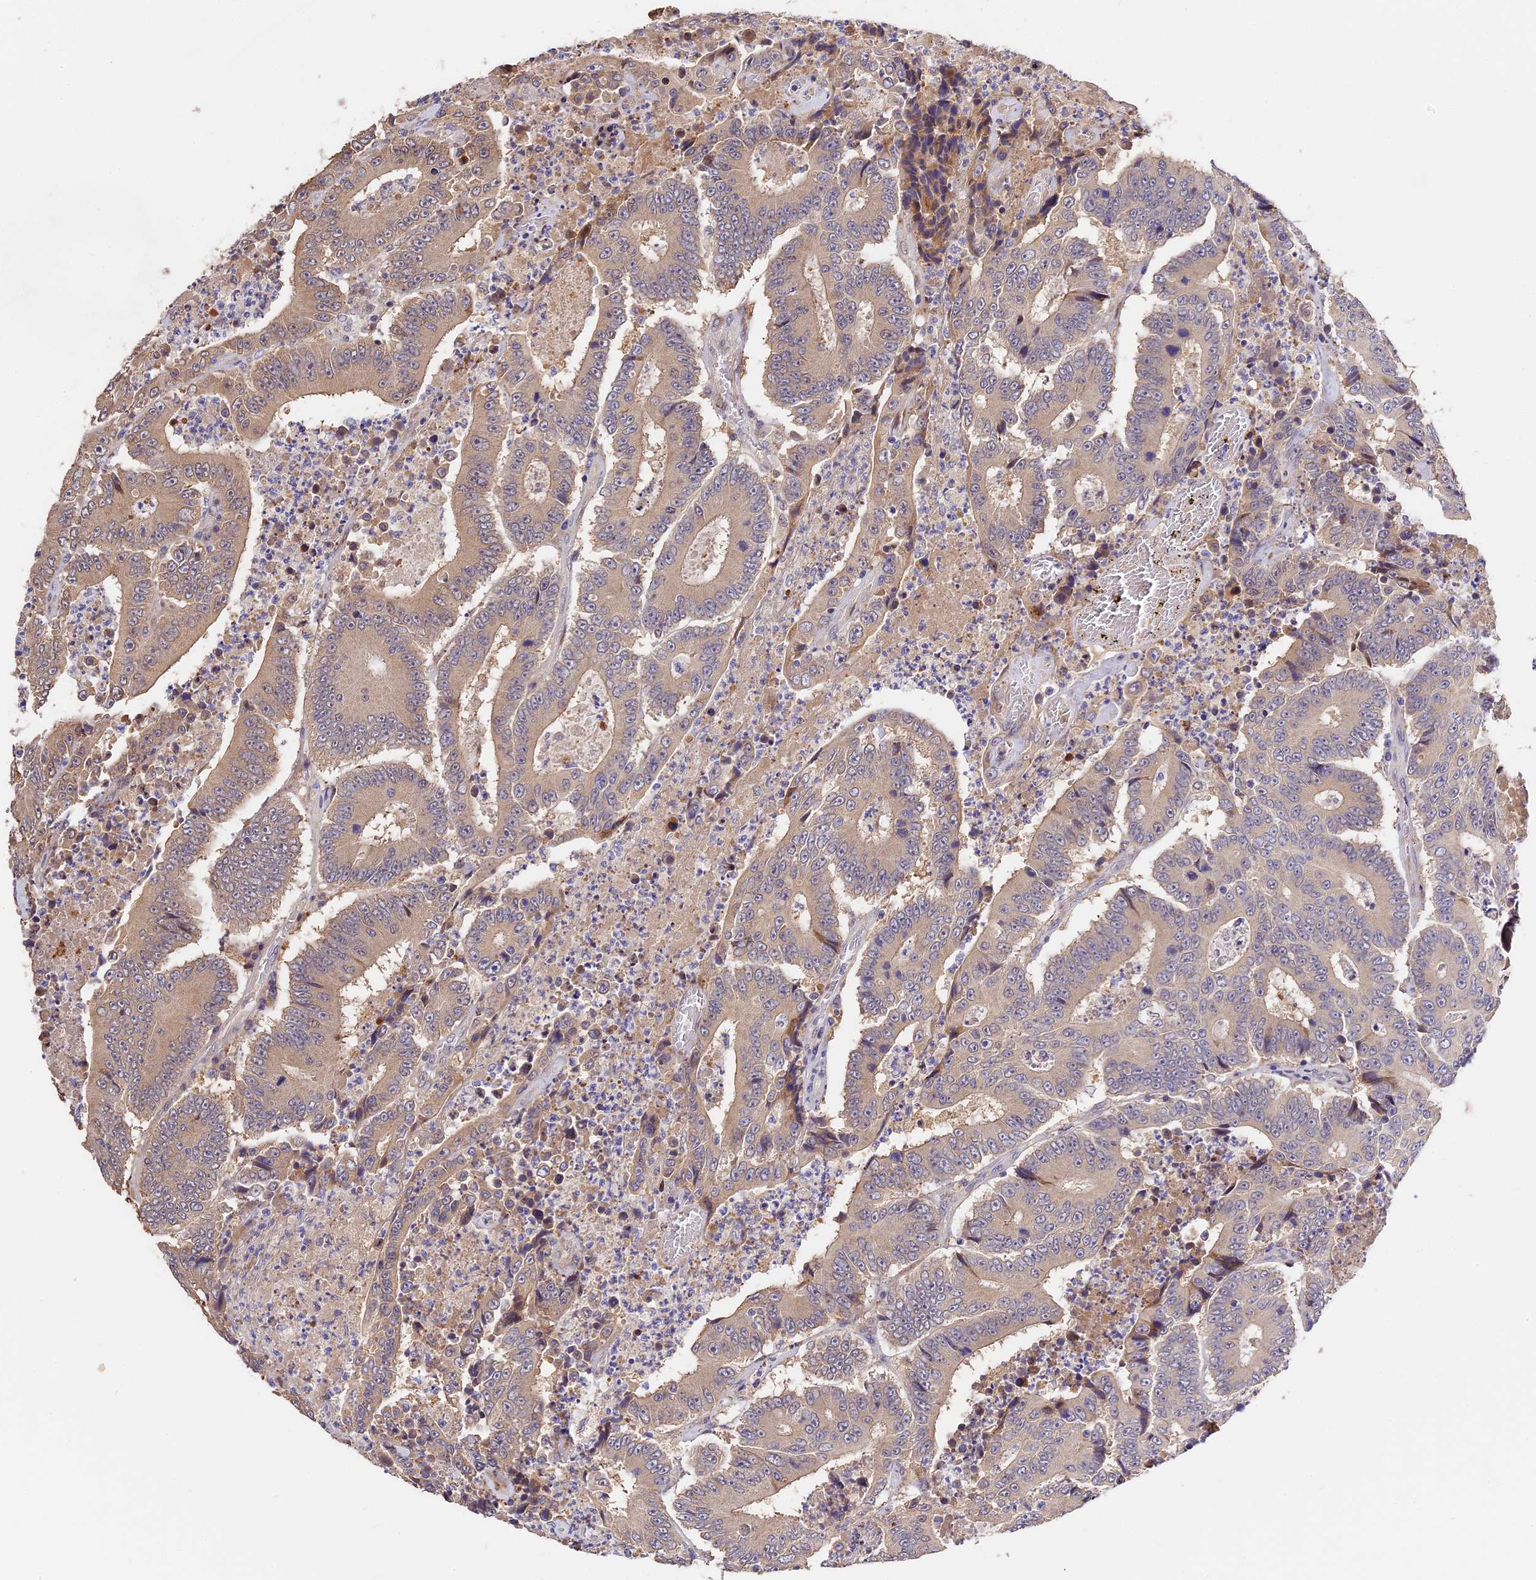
{"staining": {"intensity": "weak", "quantity": ">75%", "location": "cytoplasmic/membranous"}, "tissue": "colorectal cancer", "cell_type": "Tumor cells", "image_type": "cancer", "snomed": [{"axis": "morphology", "description": "Adenocarcinoma, NOS"}, {"axis": "topography", "description": "Colon"}], "caption": "Adenocarcinoma (colorectal) was stained to show a protein in brown. There is low levels of weak cytoplasmic/membranous expression in approximately >75% of tumor cells. Nuclei are stained in blue.", "gene": "BSCL2", "patient": {"sex": "male", "age": 83}}